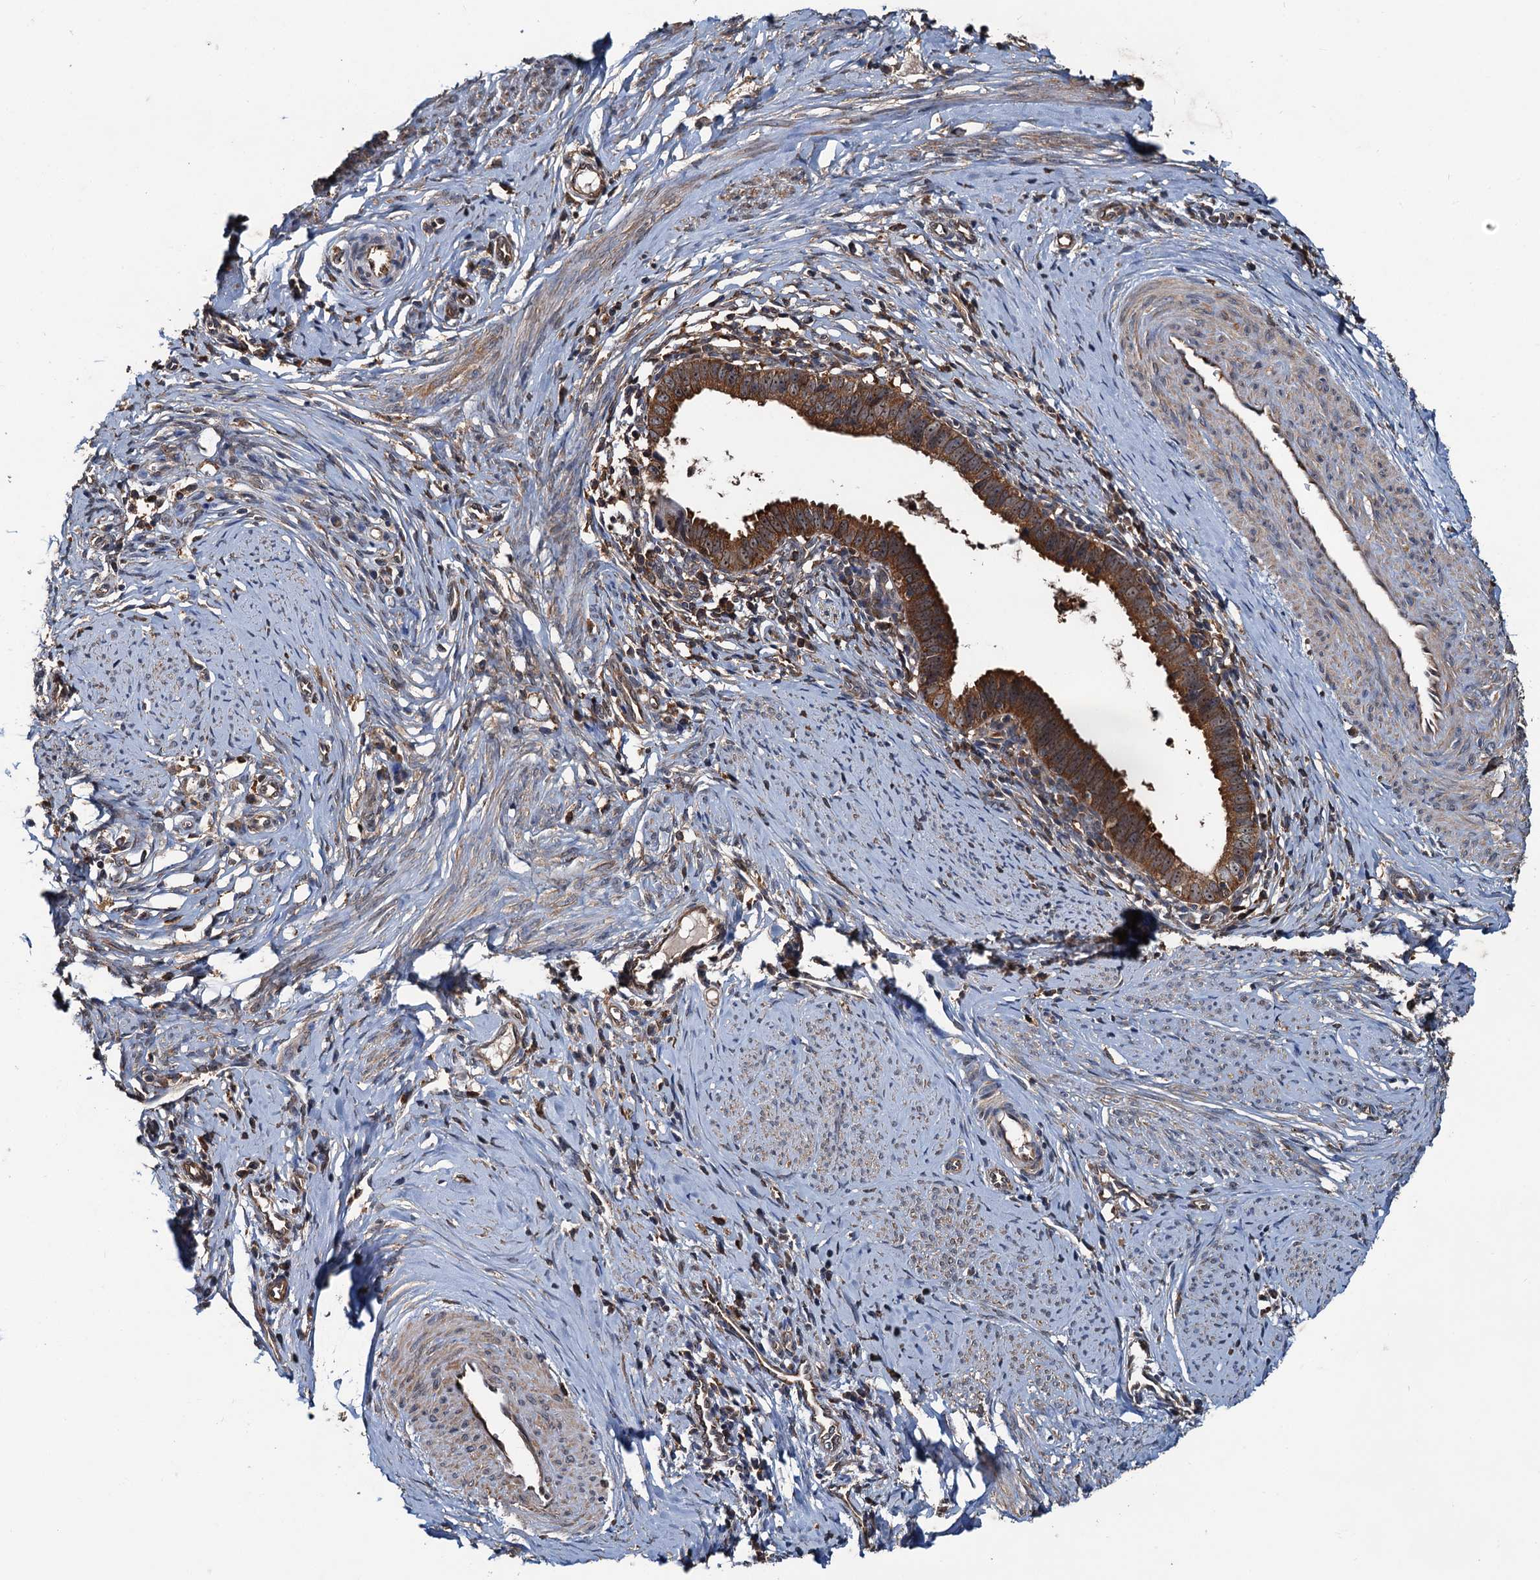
{"staining": {"intensity": "moderate", "quantity": ">75%", "location": "cytoplasmic/membranous"}, "tissue": "cervical cancer", "cell_type": "Tumor cells", "image_type": "cancer", "snomed": [{"axis": "morphology", "description": "Adenocarcinoma, NOS"}, {"axis": "topography", "description": "Cervix"}], "caption": "Cervical adenocarcinoma tissue displays moderate cytoplasmic/membranous staining in approximately >75% of tumor cells", "gene": "USP6NL", "patient": {"sex": "female", "age": 36}}